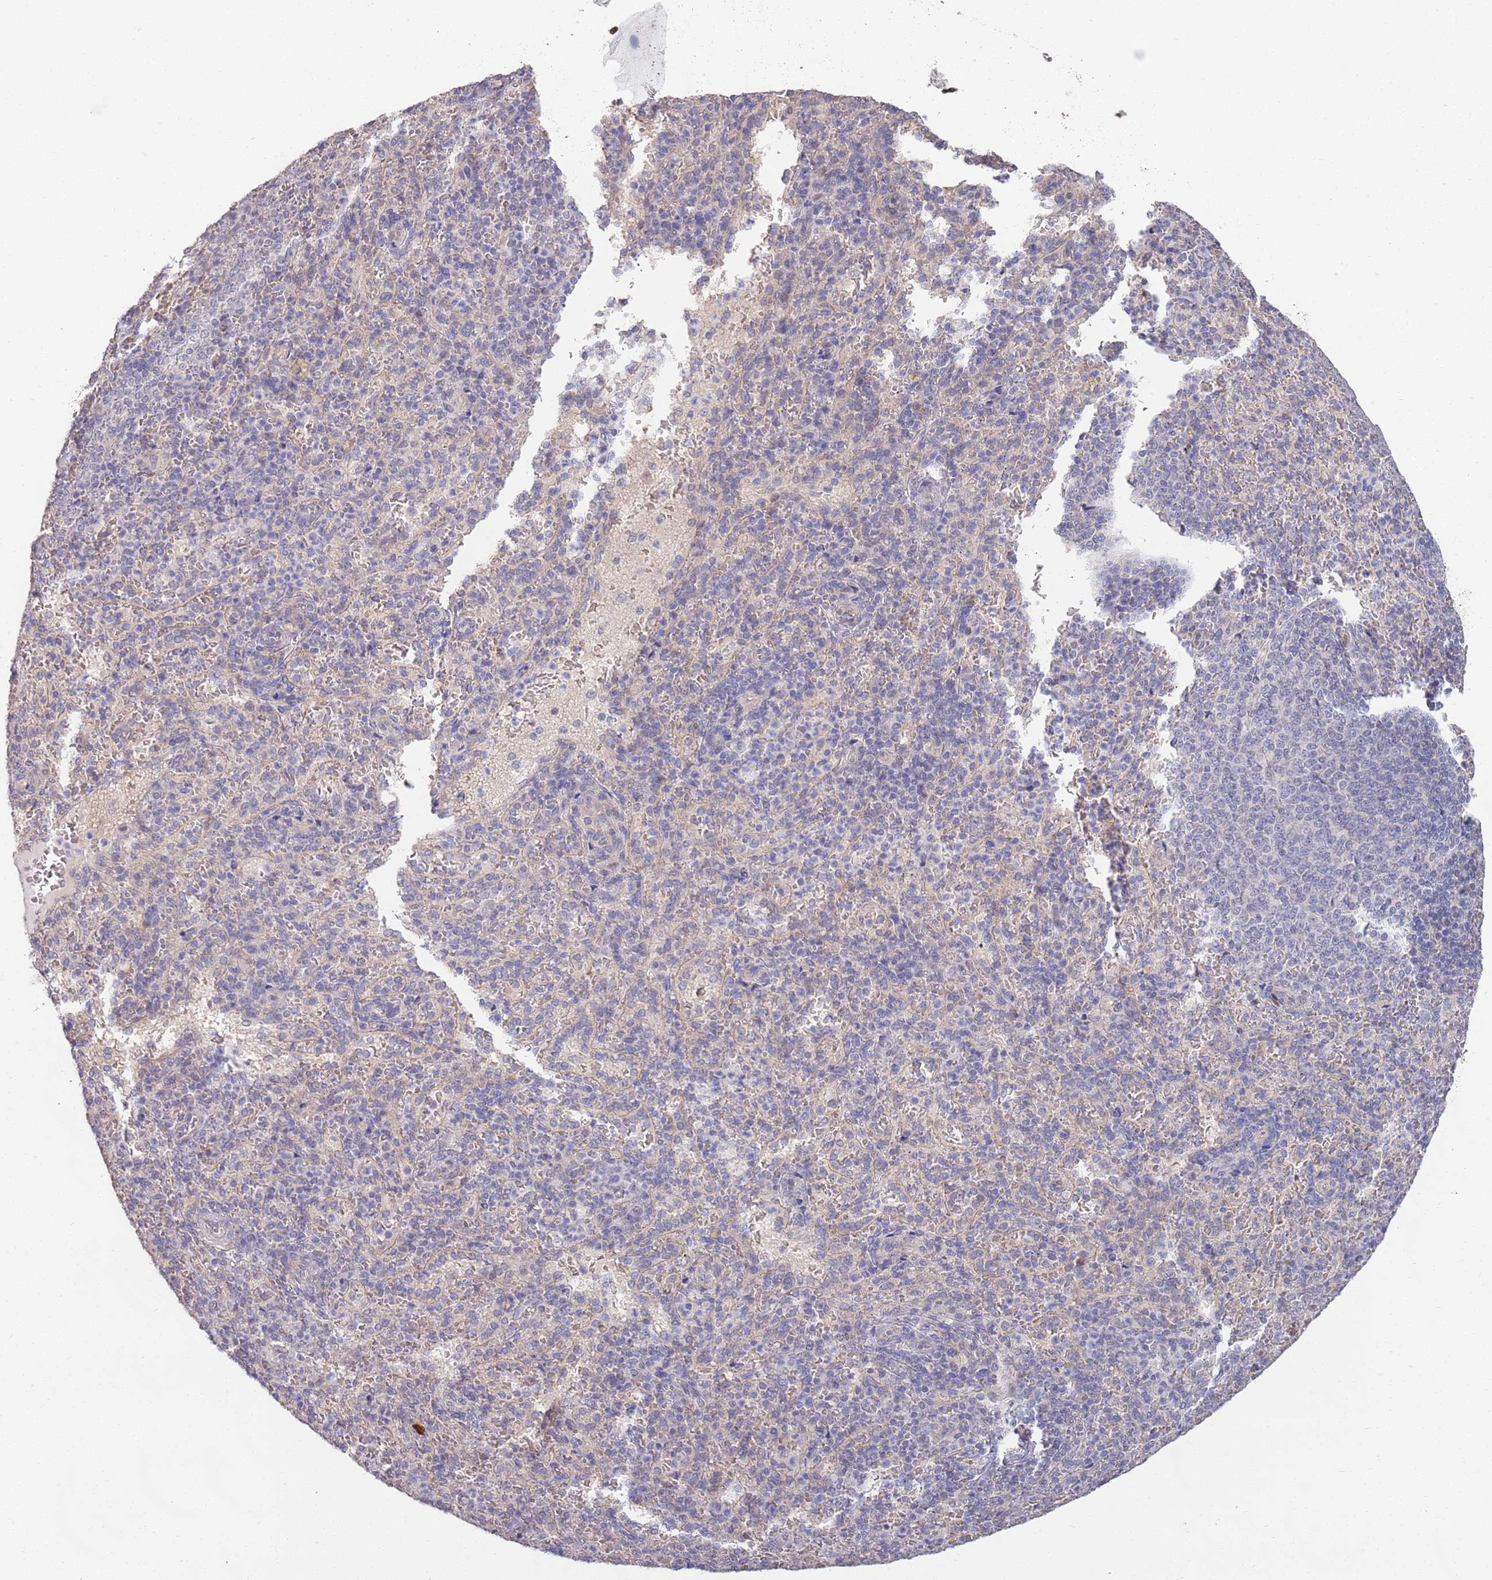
{"staining": {"intensity": "negative", "quantity": "none", "location": "none"}, "tissue": "spleen", "cell_type": "Cells in red pulp", "image_type": "normal", "snomed": [{"axis": "morphology", "description": "Normal tissue, NOS"}, {"axis": "topography", "description": "Spleen"}], "caption": "IHC image of benign human spleen stained for a protein (brown), which displays no expression in cells in red pulp. (IHC, brightfield microscopy, high magnification).", "gene": "MARVELD2", "patient": {"sex": "female", "age": 21}}